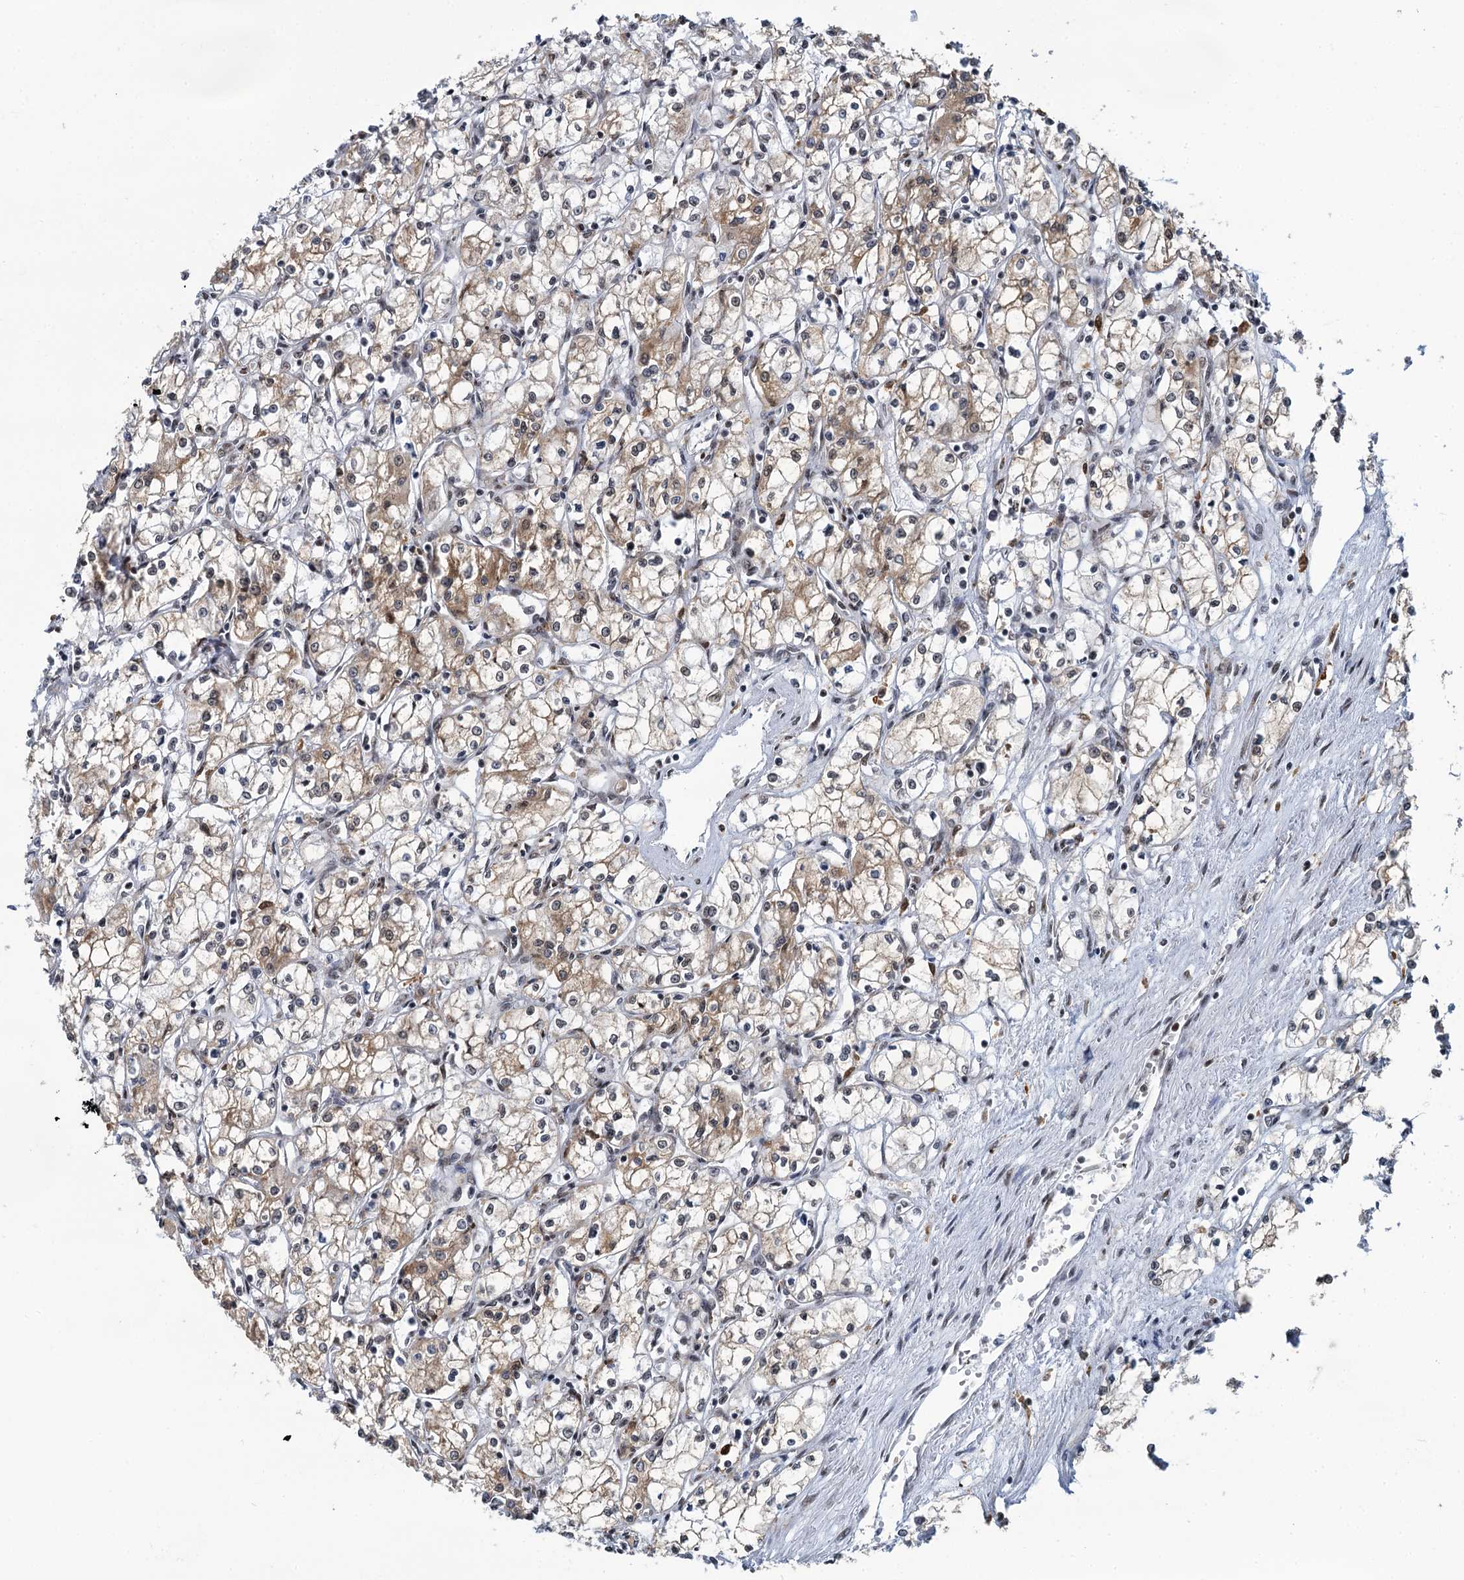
{"staining": {"intensity": "weak", "quantity": "25%-75%", "location": "cytoplasmic/membranous"}, "tissue": "renal cancer", "cell_type": "Tumor cells", "image_type": "cancer", "snomed": [{"axis": "morphology", "description": "Adenocarcinoma, NOS"}, {"axis": "topography", "description": "Kidney"}], "caption": "A low amount of weak cytoplasmic/membranous expression is identified in about 25%-75% of tumor cells in renal adenocarcinoma tissue.", "gene": "PPHLN1", "patient": {"sex": "male", "age": 59}}